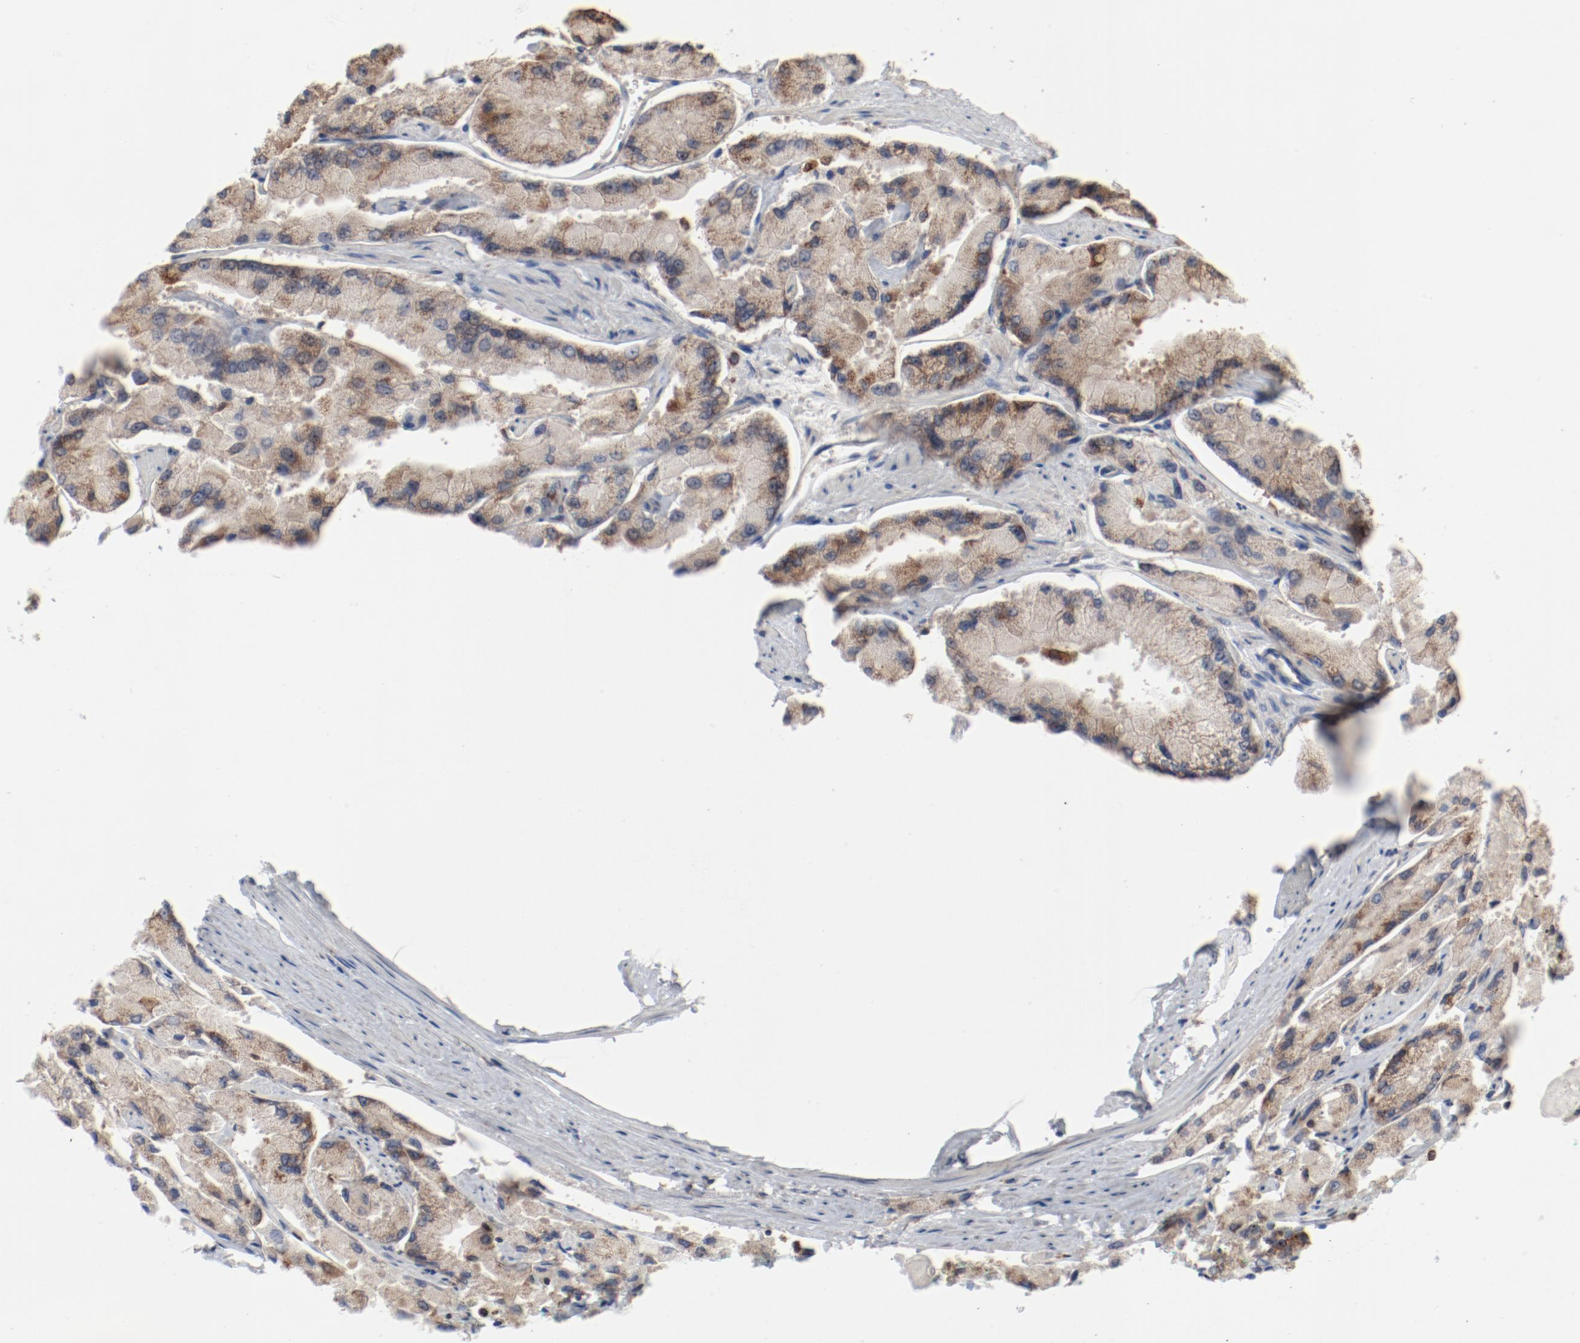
{"staining": {"intensity": "moderate", "quantity": ">75%", "location": "cytoplasmic/membranous"}, "tissue": "prostate cancer", "cell_type": "Tumor cells", "image_type": "cancer", "snomed": [{"axis": "morphology", "description": "Adenocarcinoma, High grade"}, {"axis": "topography", "description": "Prostate"}], "caption": "The immunohistochemical stain labels moderate cytoplasmic/membranous expression in tumor cells of prostate cancer tissue. Using DAB (3,3'-diaminobenzidine) (brown) and hematoxylin (blue) stains, captured at high magnification using brightfield microscopy.", "gene": "SETD3", "patient": {"sex": "male", "age": 58}}